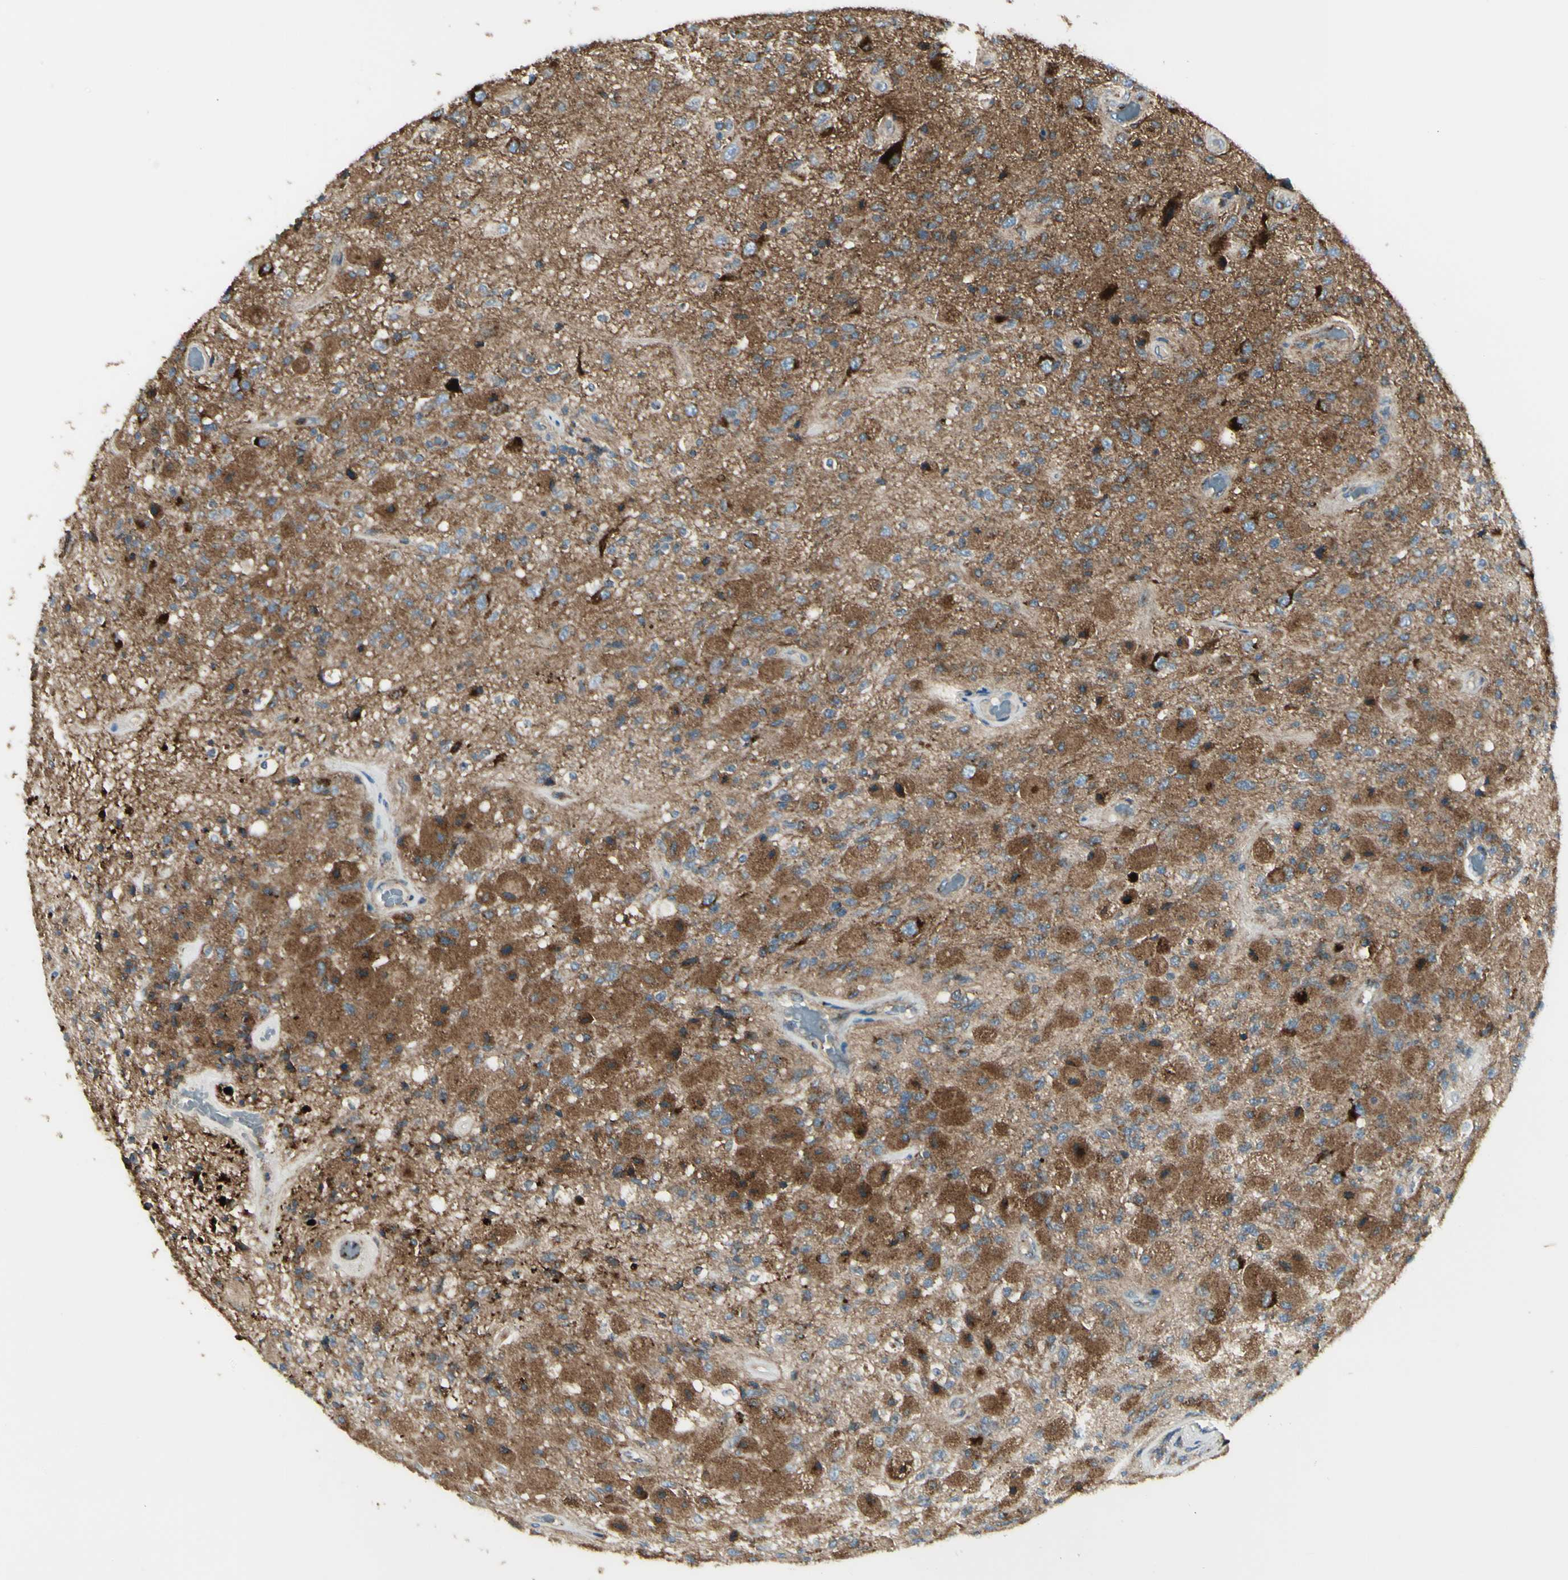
{"staining": {"intensity": "moderate", "quantity": ">75%", "location": "cytoplasmic/membranous"}, "tissue": "glioma", "cell_type": "Tumor cells", "image_type": "cancer", "snomed": [{"axis": "morphology", "description": "Normal tissue, NOS"}, {"axis": "morphology", "description": "Glioma, malignant, High grade"}, {"axis": "topography", "description": "Cerebral cortex"}], "caption": "Malignant high-grade glioma stained for a protein (brown) reveals moderate cytoplasmic/membranous positive positivity in about >75% of tumor cells.", "gene": "NAPA", "patient": {"sex": "male", "age": 77}}